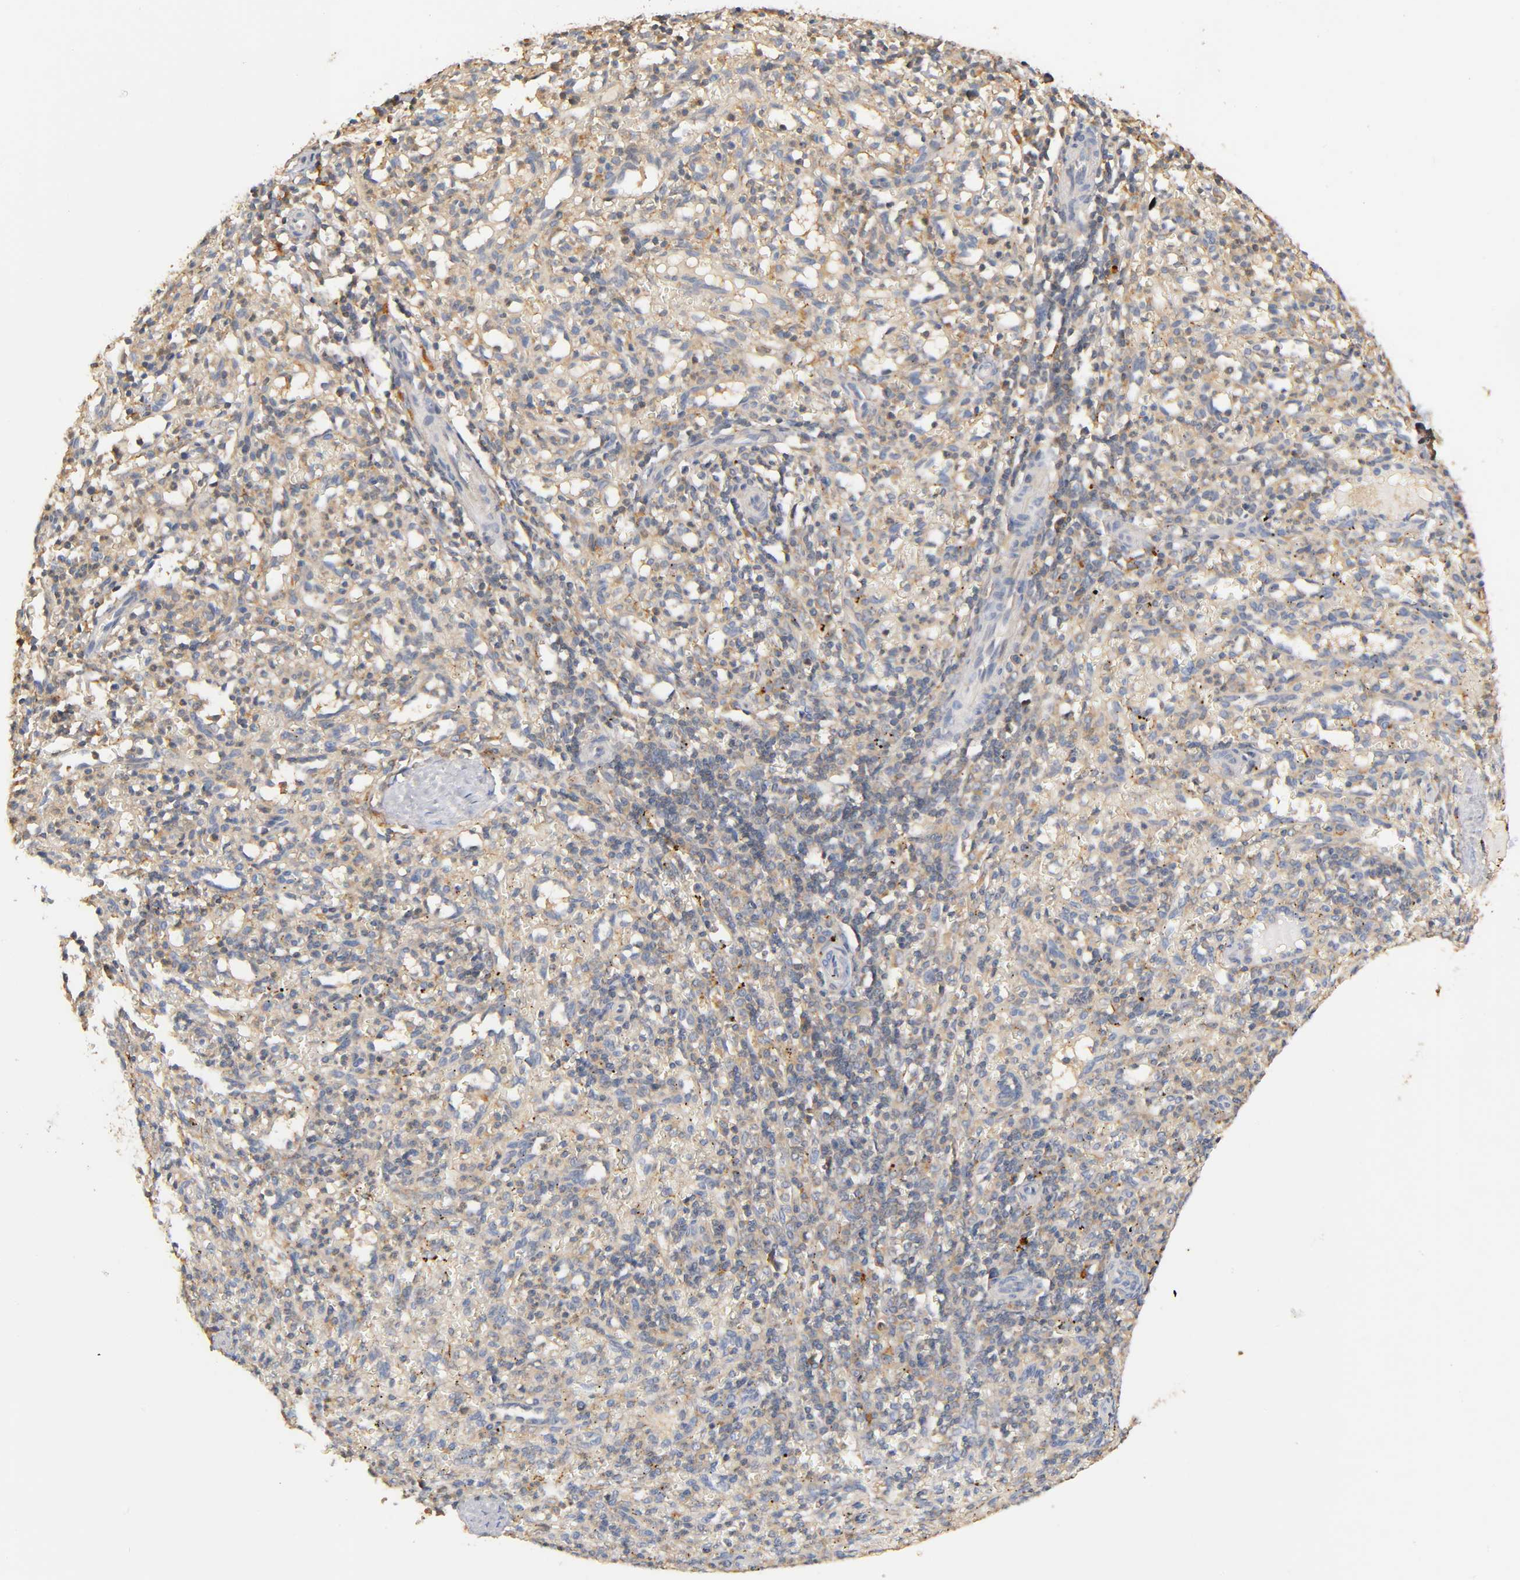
{"staining": {"intensity": "weak", "quantity": "25%-75%", "location": "cytoplasmic/membranous"}, "tissue": "spleen", "cell_type": "Cells in red pulp", "image_type": "normal", "snomed": [{"axis": "morphology", "description": "Normal tissue, NOS"}, {"axis": "topography", "description": "Spleen"}], "caption": "The micrograph demonstrates a brown stain indicating the presence of a protein in the cytoplasmic/membranous of cells in red pulp in spleen. Nuclei are stained in blue.", "gene": "RHOA", "patient": {"sex": "female", "age": 10}}